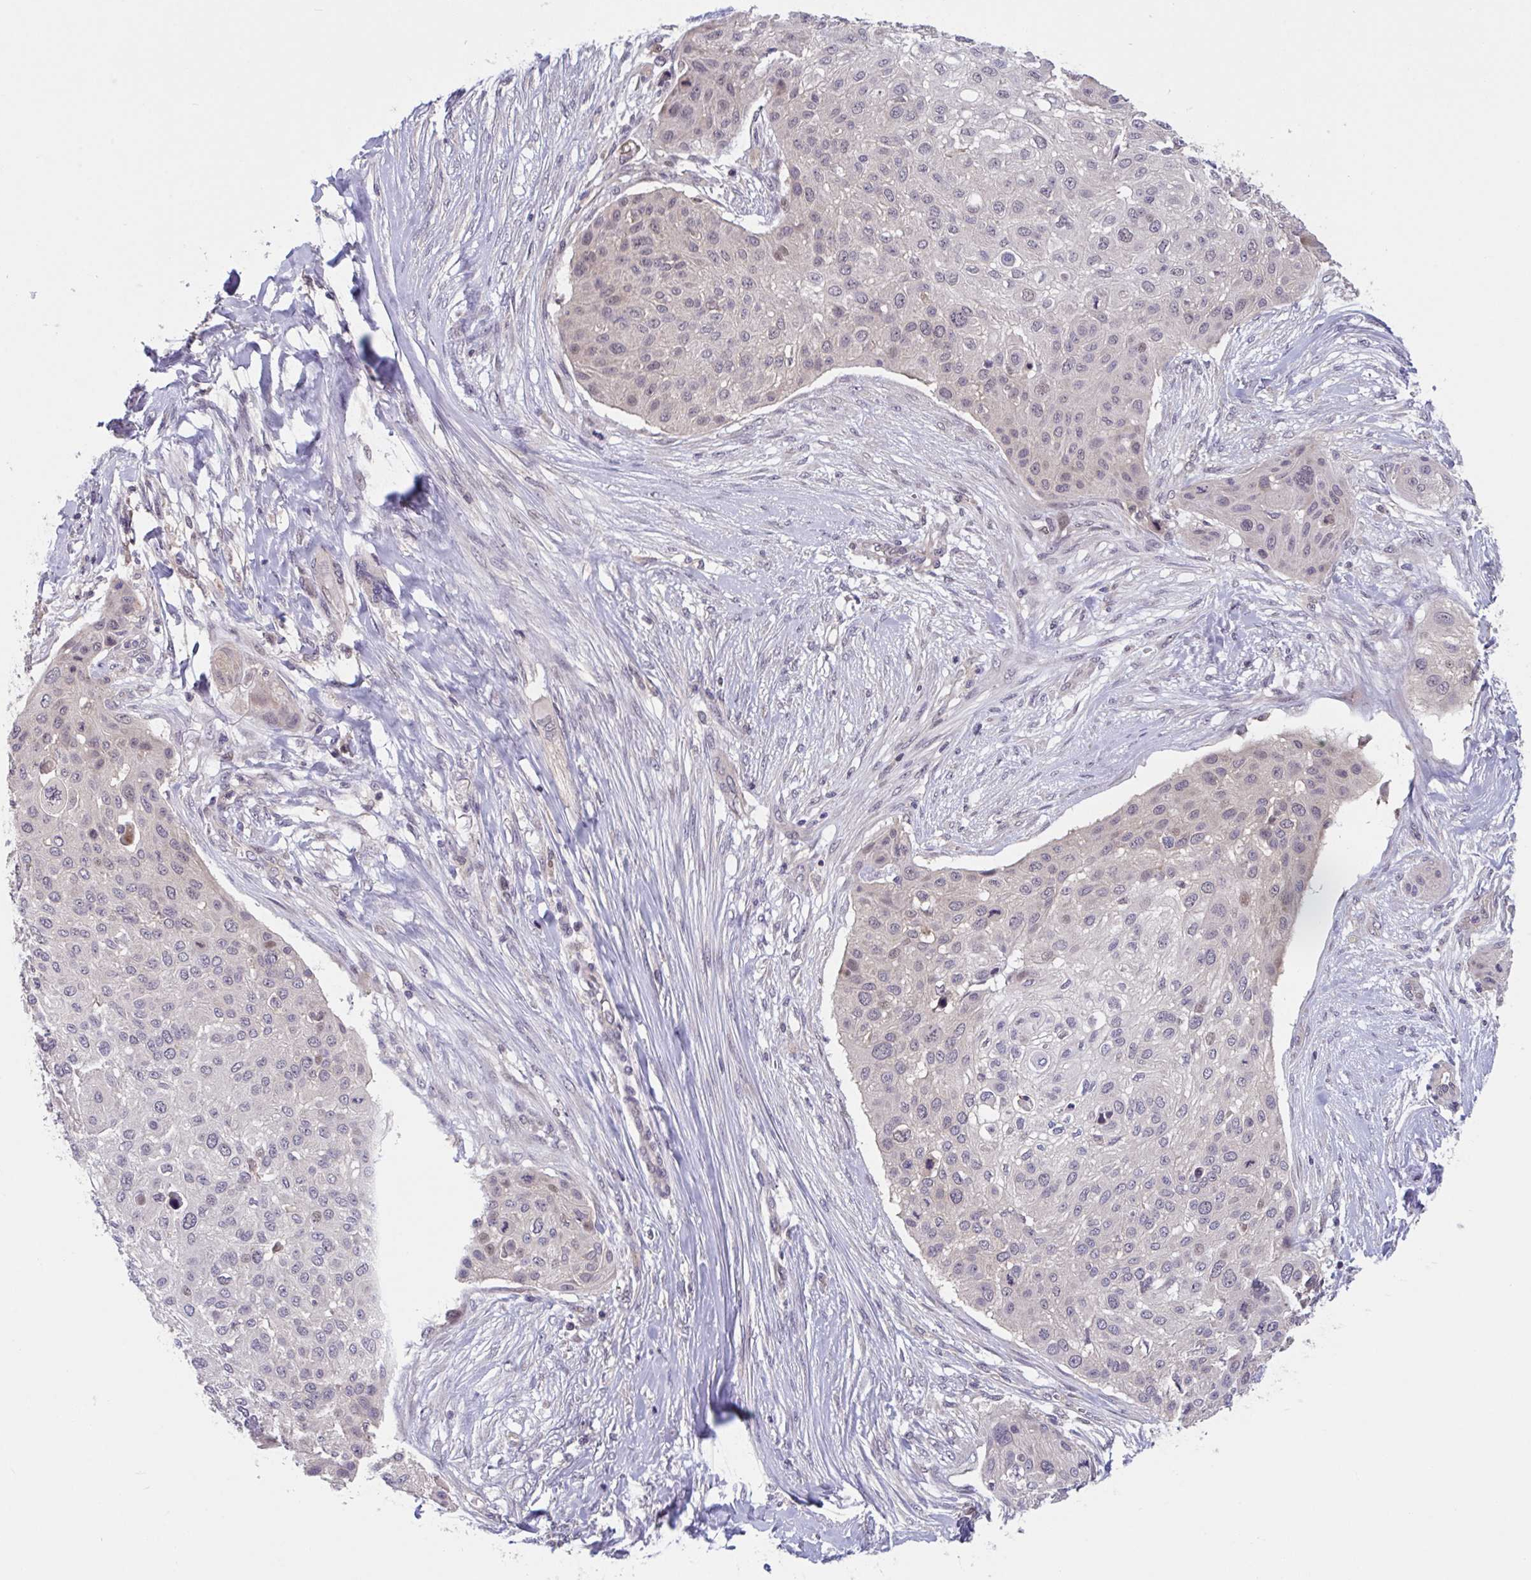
{"staining": {"intensity": "weak", "quantity": "<25%", "location": "nuclear"}, "tissue": "skin cancer", "cell_type": "Tumor cells", "image_type": "cancer", "snomed": [{"axis": "morphology", "description": "Squamous cell carcinoma, NOS"}, {"axis": "topography", "description": "Skin"}], "caption": "Immunohistochemical staining of squamous cell carcinoma (skin) demonstrates no significant expression in tumor cells.", "gene": "RIOK1", "patient": {"sex": "female", "age": 87}}